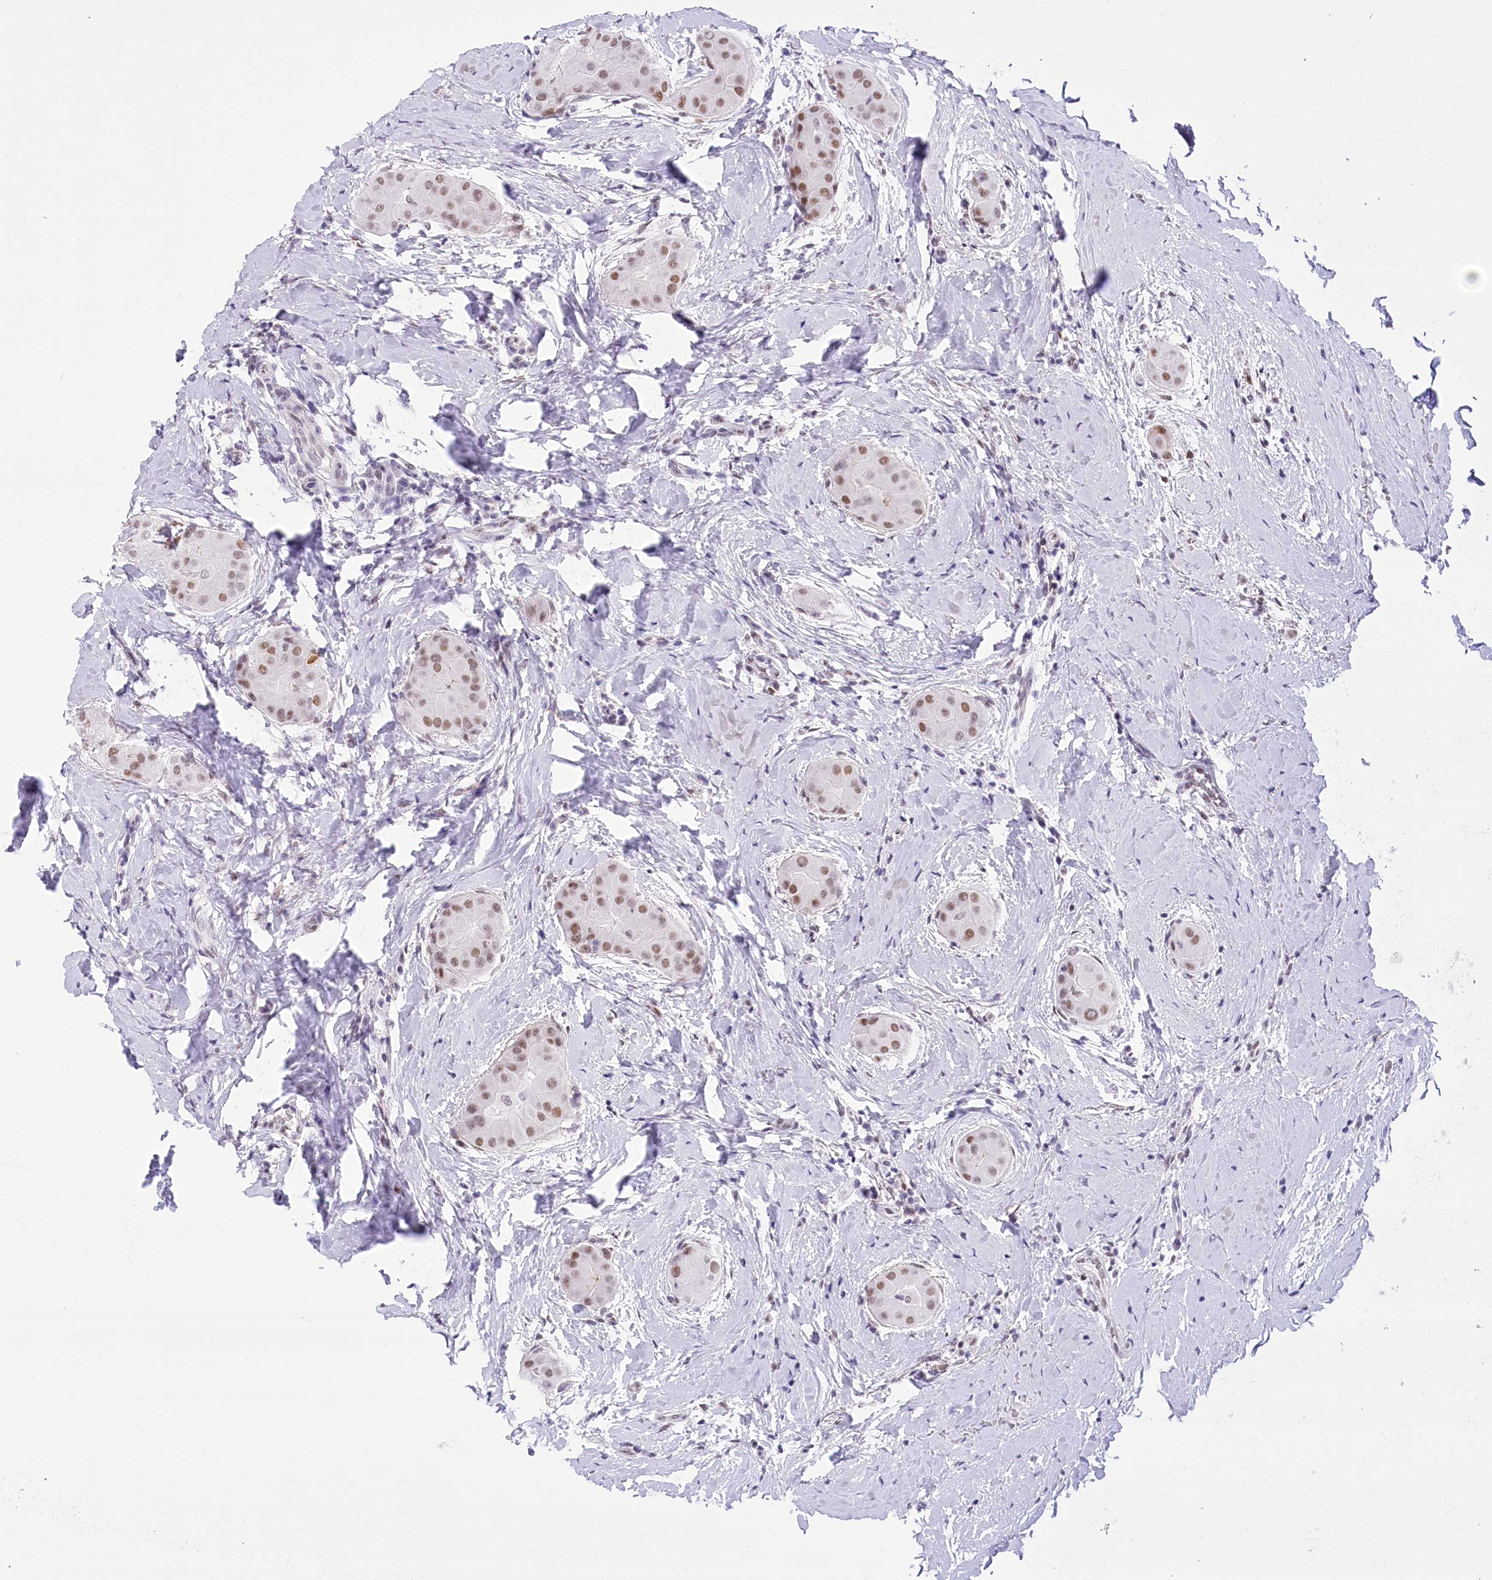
{"staining": {"intensity": "moderate", "quantity": ">75%", "location": "nuclear"}, "tissue": "thyroid cancer", "cell_type": "Tumor cells", "image_type": "cancer", "snomed": [{"axis": "morphology", "description": "Papillary adenocarcinoma, NOS"}, {"axis": "topography", "description": "Thyroid gland"}], "caption": "The histopathology image demonstrates staining of thyroid cancer, revealing moderate nuclear protein positivity (brown color) within tumor cells. The protein is shown in brown color, while the nuclei are stained blue.", "gene": "HNRNPA0", "patient": {"sex": "male", "age": 33}}